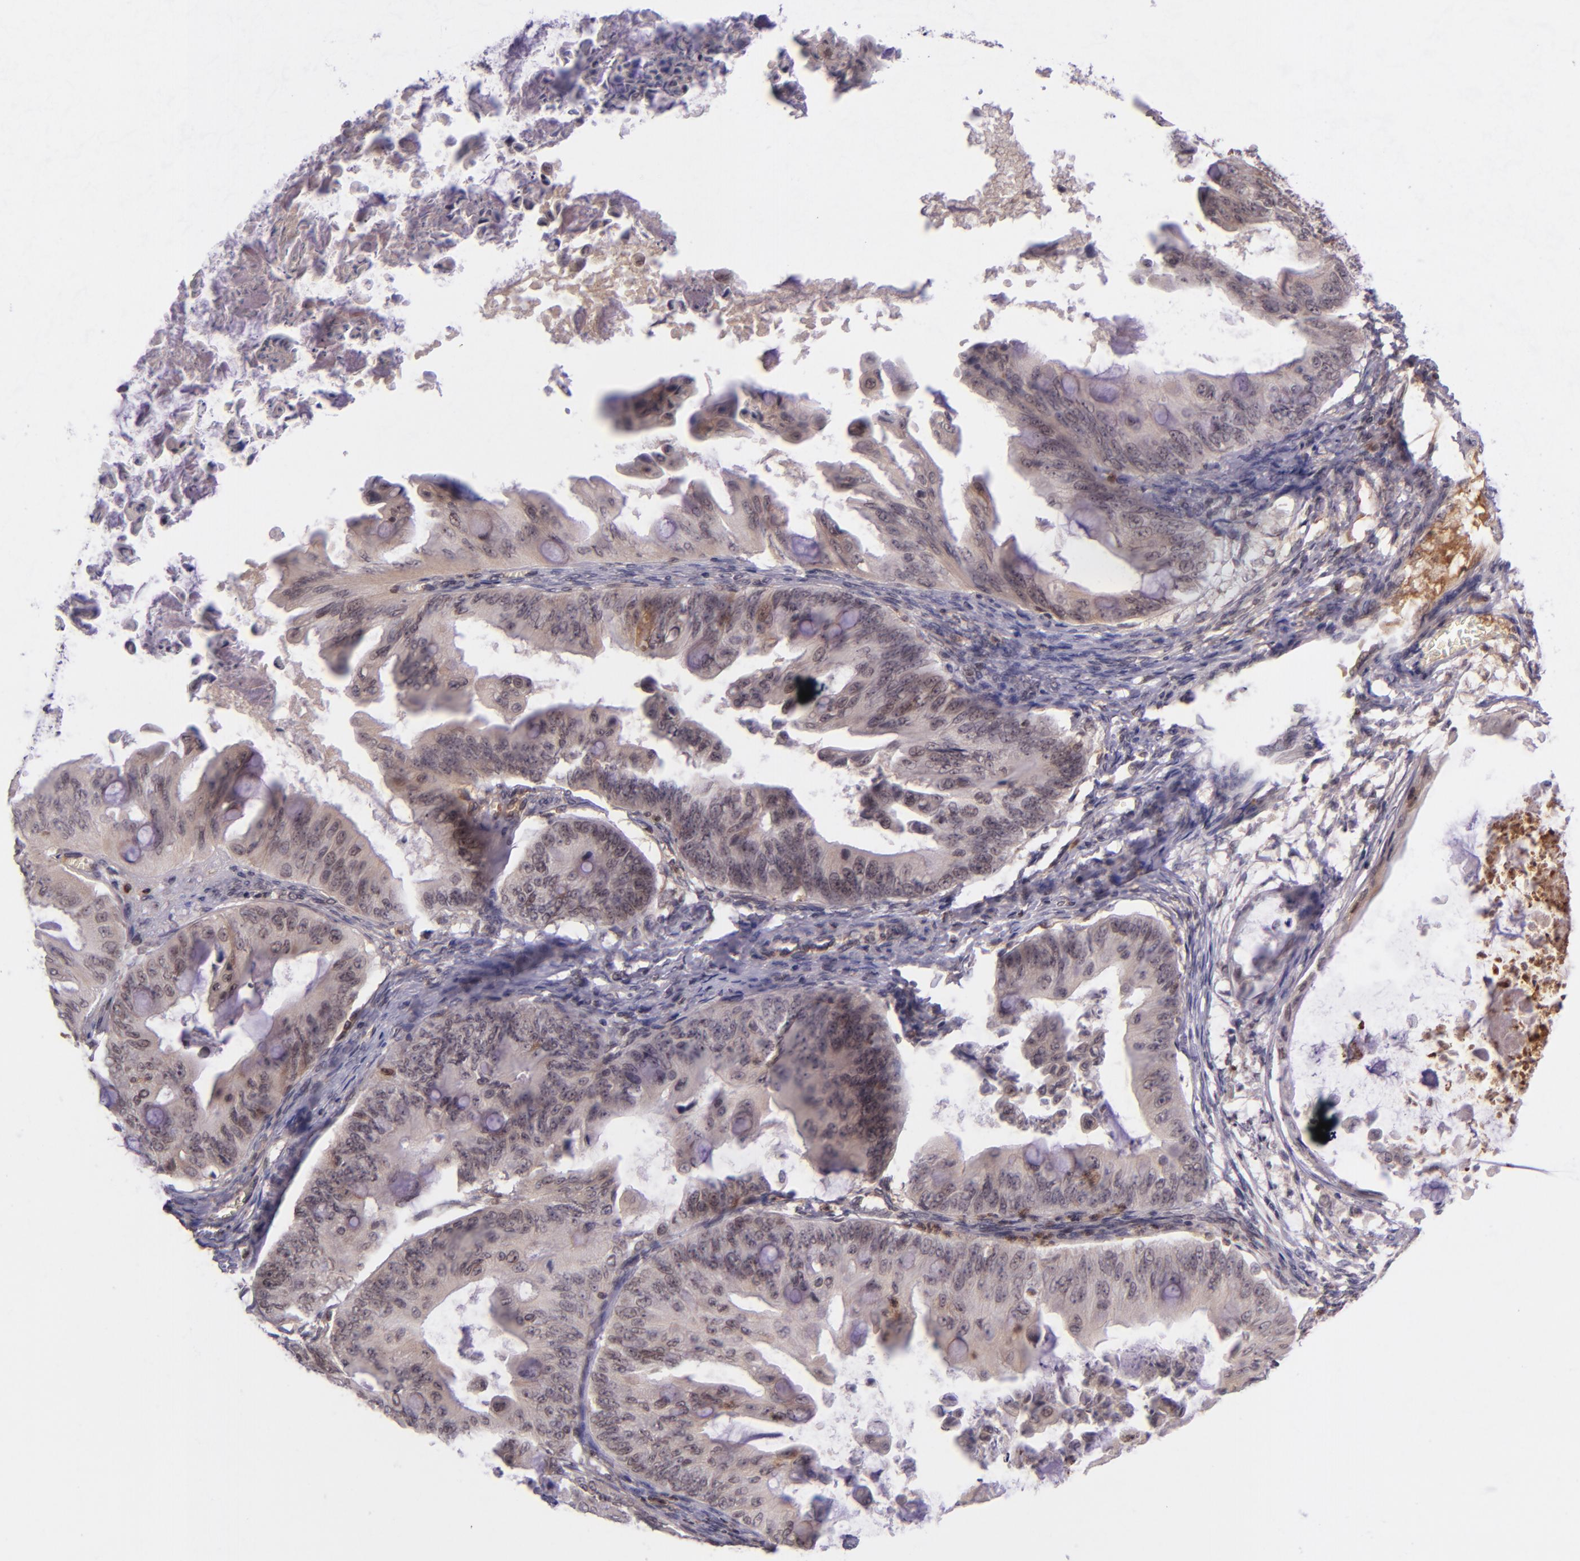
{"staining": {"intensity": "weak", "quantity": "25%-75%", "location": "cytoplasmic/membranous"}, "tissue": "ovarian cancer", "cell_type": "Tumor cells", "image_type": "cancer", "snomed": [{"axis": "morphology", "description": "Cystadenocarcinoma, mucinous, NOS"}, {"axis": "topography", "description": "Ovary"}], "caption": "High-magnification brightfield microscopy of ovarian mucinous cystadenocarcinoma stained with DAB (brown) and counterstained with hematoxylin (blue). tumor cells exhibit weak cytoplasmic/membranous expression is appreciated in approximately25%-75% of cells. (IHC, brightfield microscopy, high magnification).", "gene": "SELL", "patient": {"sex": "female", "age": 37}}